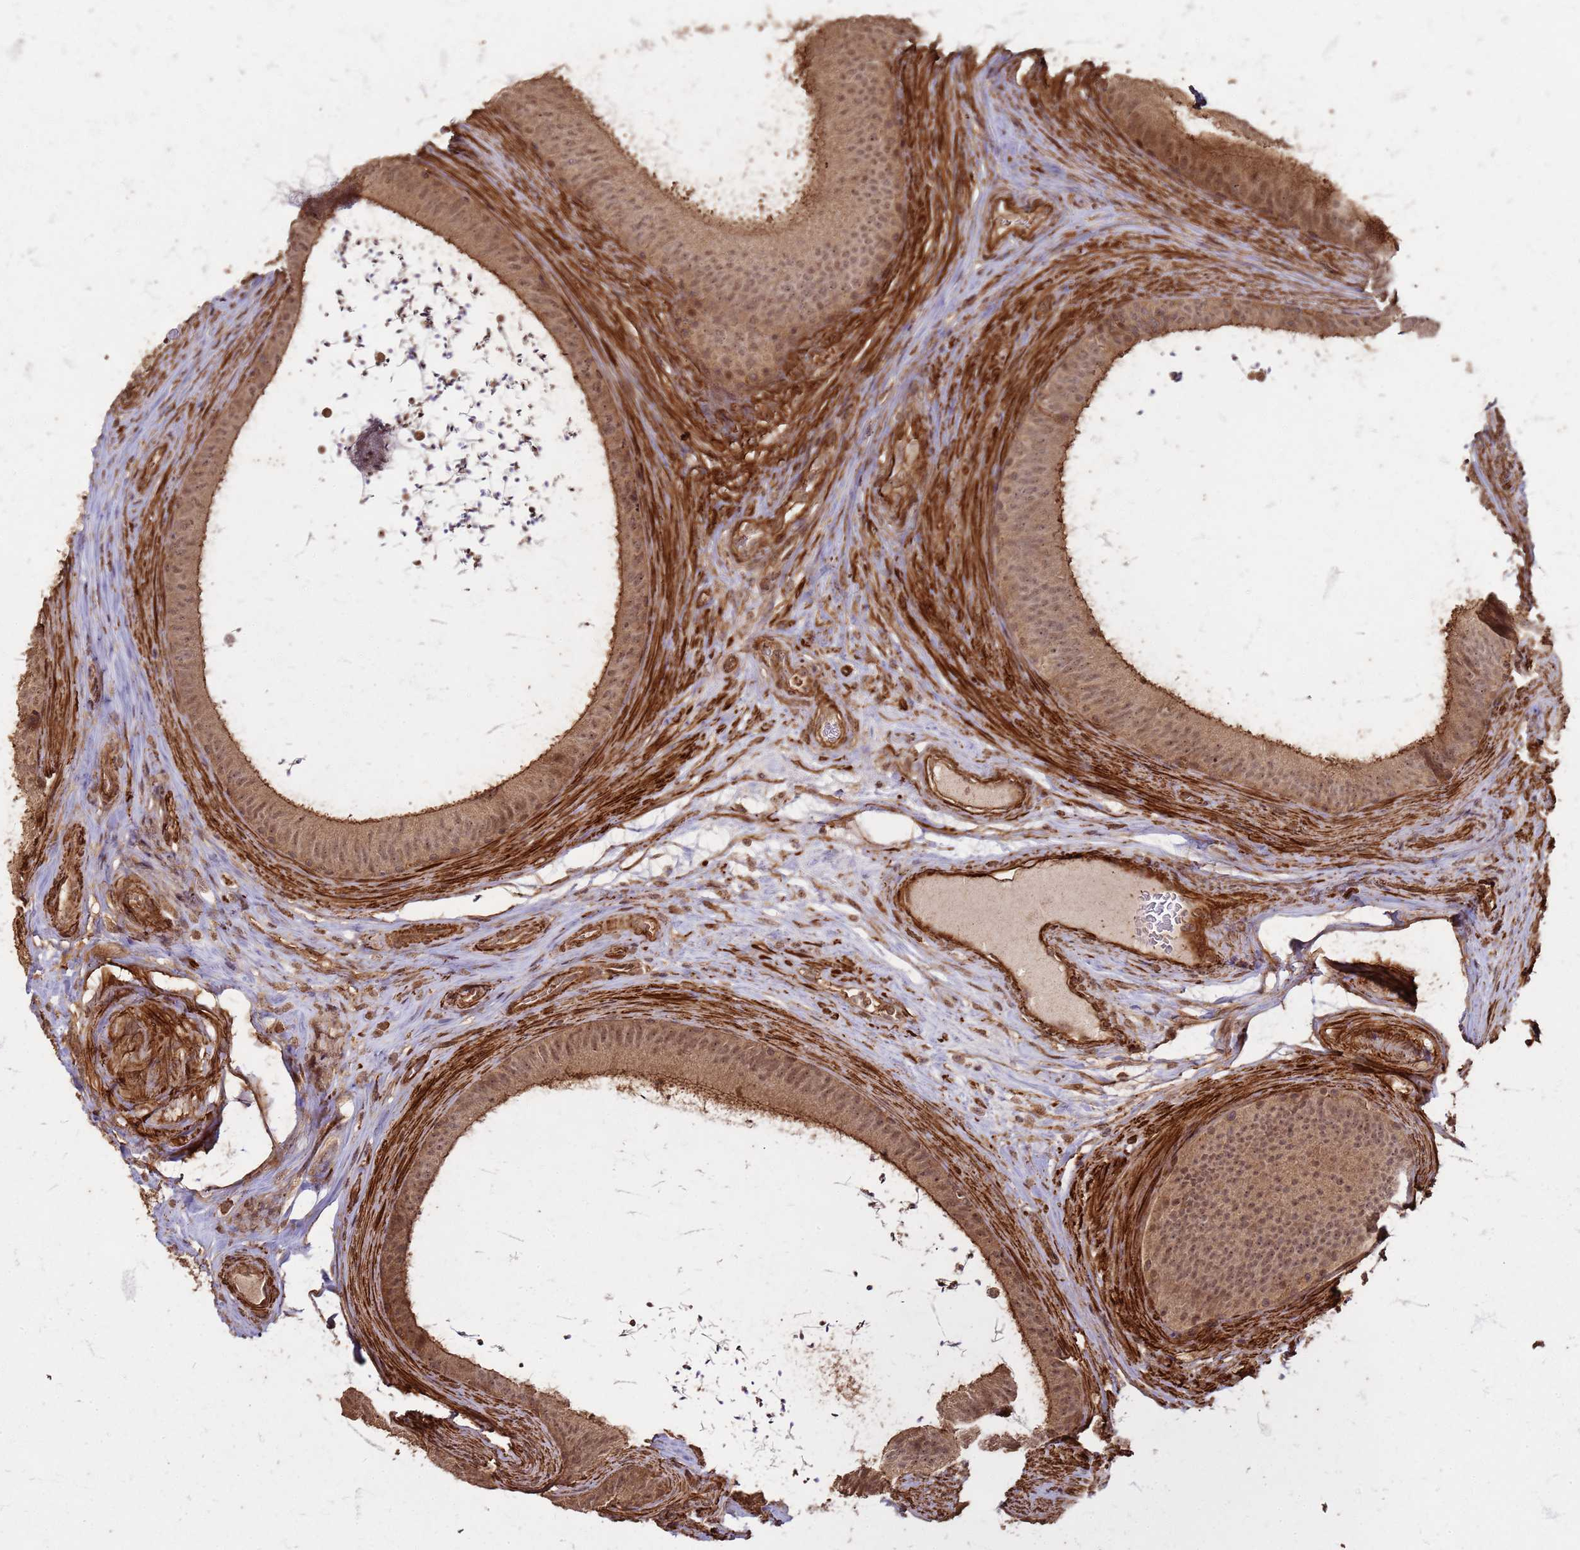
{"staining": {"intensity": "moderate", "quantity": ">75%", "location": "cytoplasmic/membranous,nuclear"}, "tissue": "epididymis", "cell_type": "Glandular cells", "image_type": "normal", "snomed": [{"axis": "morphology", "description": "Normal tissue, NOS"}, {"axis": "topography", "description": "Testis"}, {"axis": "topography", "description": "Epididymis"}], "caption": "Epididymis stained with DAB (3,3'-diaminobenzidine) IHC shows medium levels of moderate cytoplasmic/membranous,nuclear expression in about >75% of glandular cells.", "gene": "KIF26A", "patient": {"sex": "male", "age": 41}}